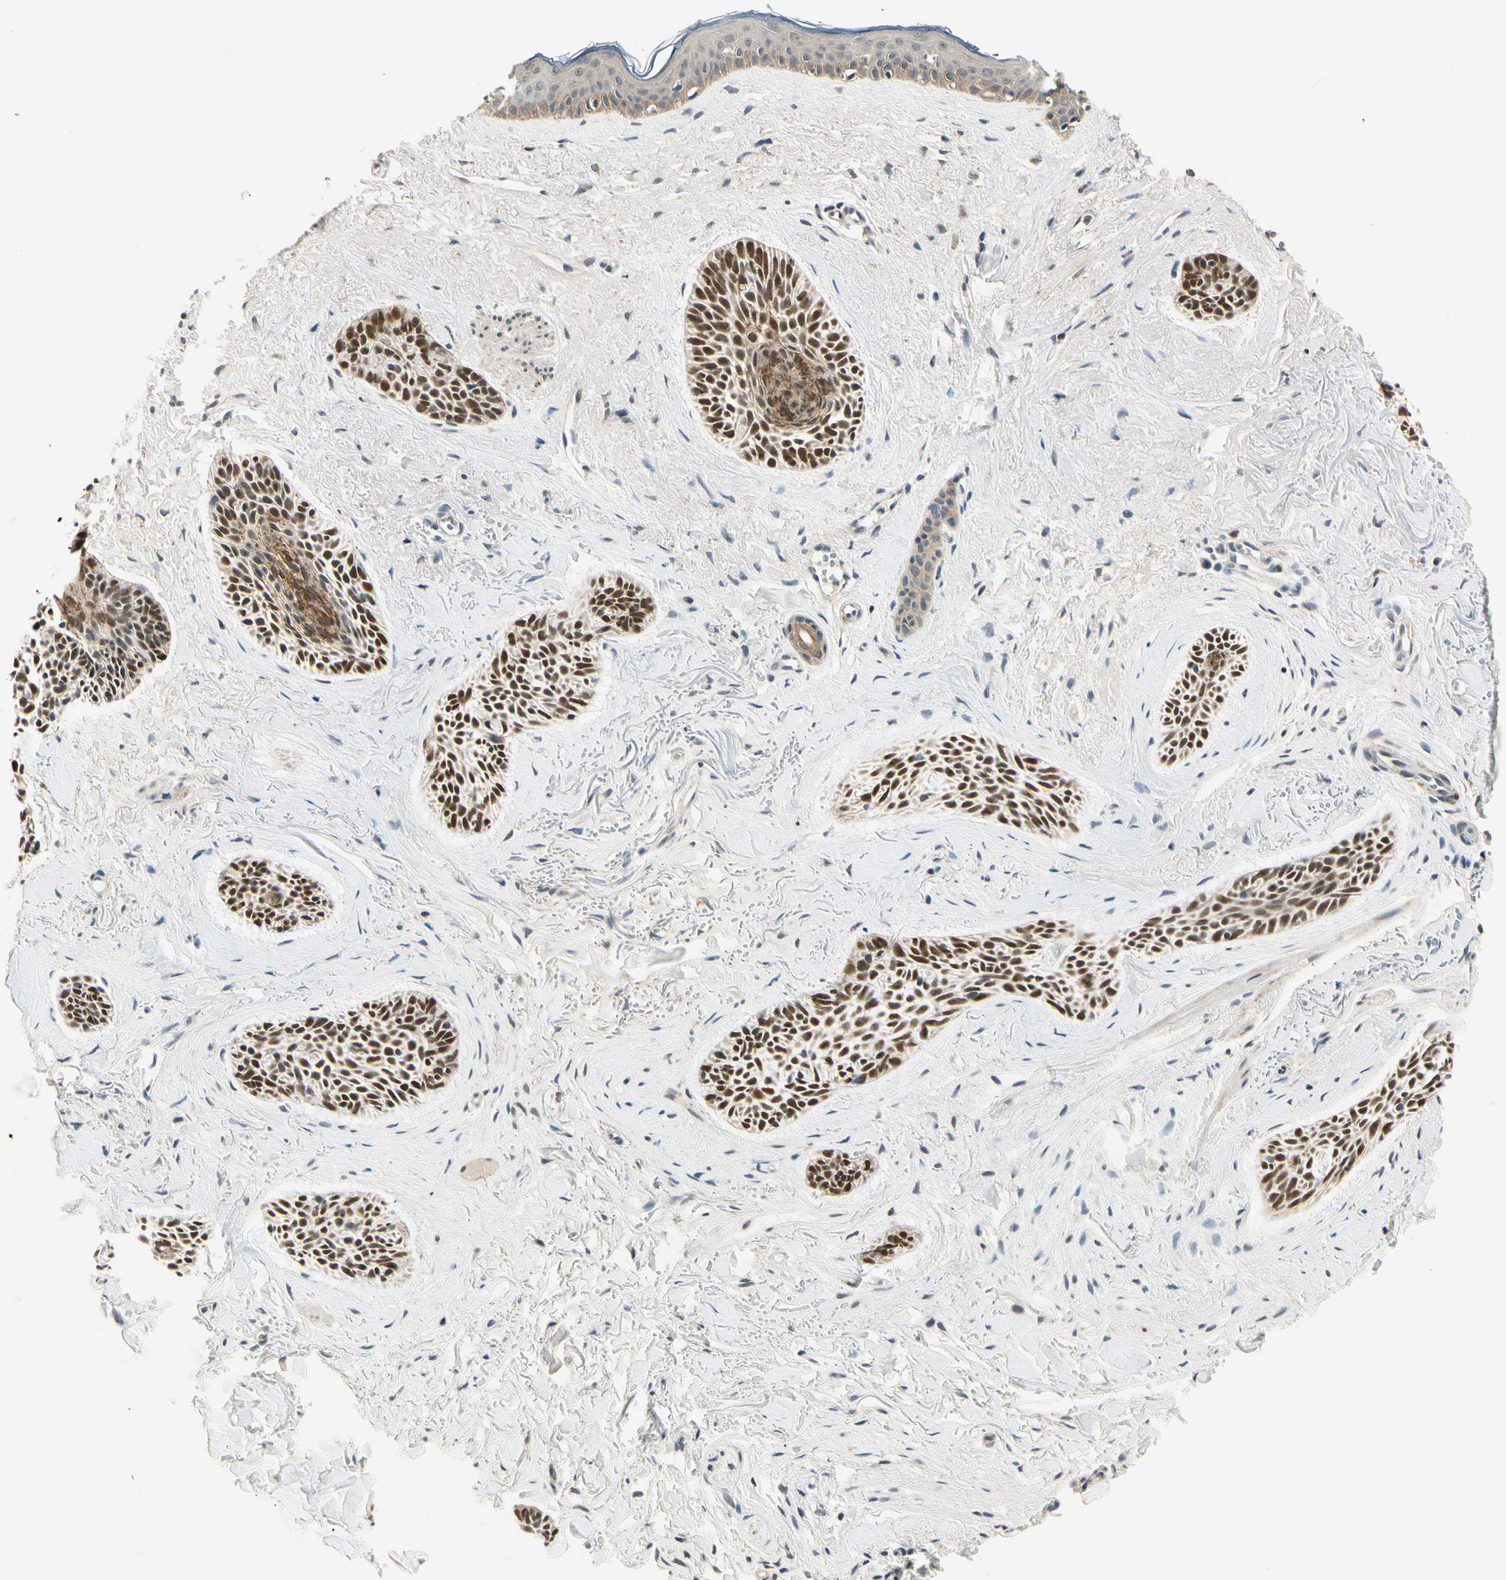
{"staining": {"intensity": "strong", "quantity": ">75%", "location": "cytoplasmic/membranous,nuclear"}, "tissue": "skin cancer", "cell_type": "Tumor cells", "image_type": "cancer", "snomed": [{"axis": "morphology", "description": "Normal tissue, NOS"}, {"axis": "morphology", "description": "Basal cell carcinoma"}, {"axis": "topography", "description": "Skin"}], "caption": "Immunohistochemical staining of human basal cell carcinoma (skin) demonstrates high levels of strong cytoplasmic/membranous and nuclear protein positivity in about >75% of tumor cells. (IHC, brightfield microscopy, high magnification).", "gene": "PDK2", "patient": {"sex": "female", "age": 84}}